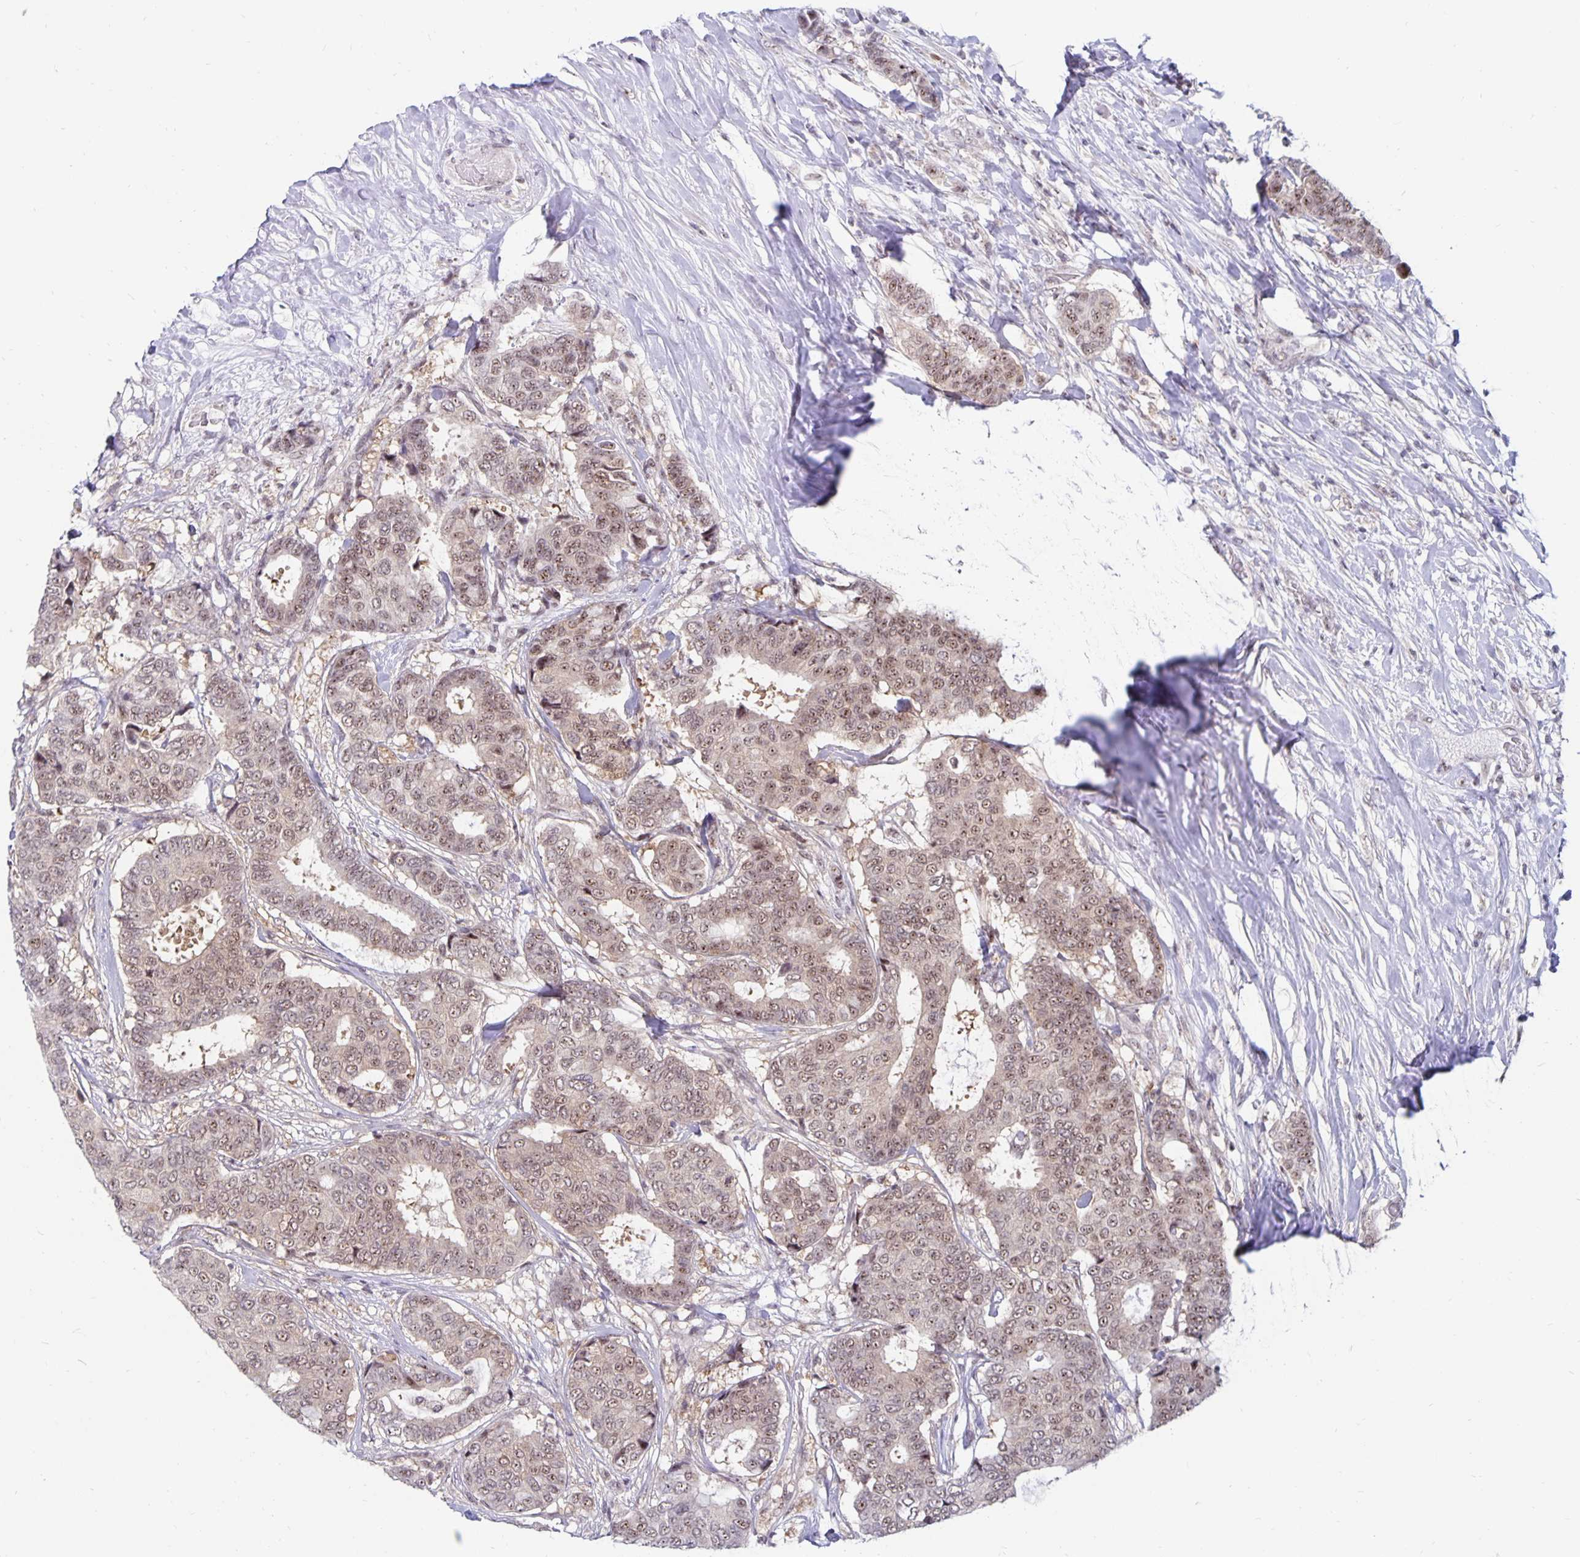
{"staining": {"intensity": "weak", "quantity": ">75%", "location": "nuclear"}, "tissue": "breast cancer", "cell_type": "Tumor cells", "image_type": "cancer", "snomed": [{"axis": "morphology", "description": "Duct carcinoma"}, {"axis": "topography", "description": "Breast"}], "caption": "There is low levels of weak nuclear expression in tumor cells of breast infiltrating ductal carcinoma, as demonstrated by immunohistochemical staining (brown color).", "gene": "EXOC6B", "patient": {"sex": "female", "age": 75}}